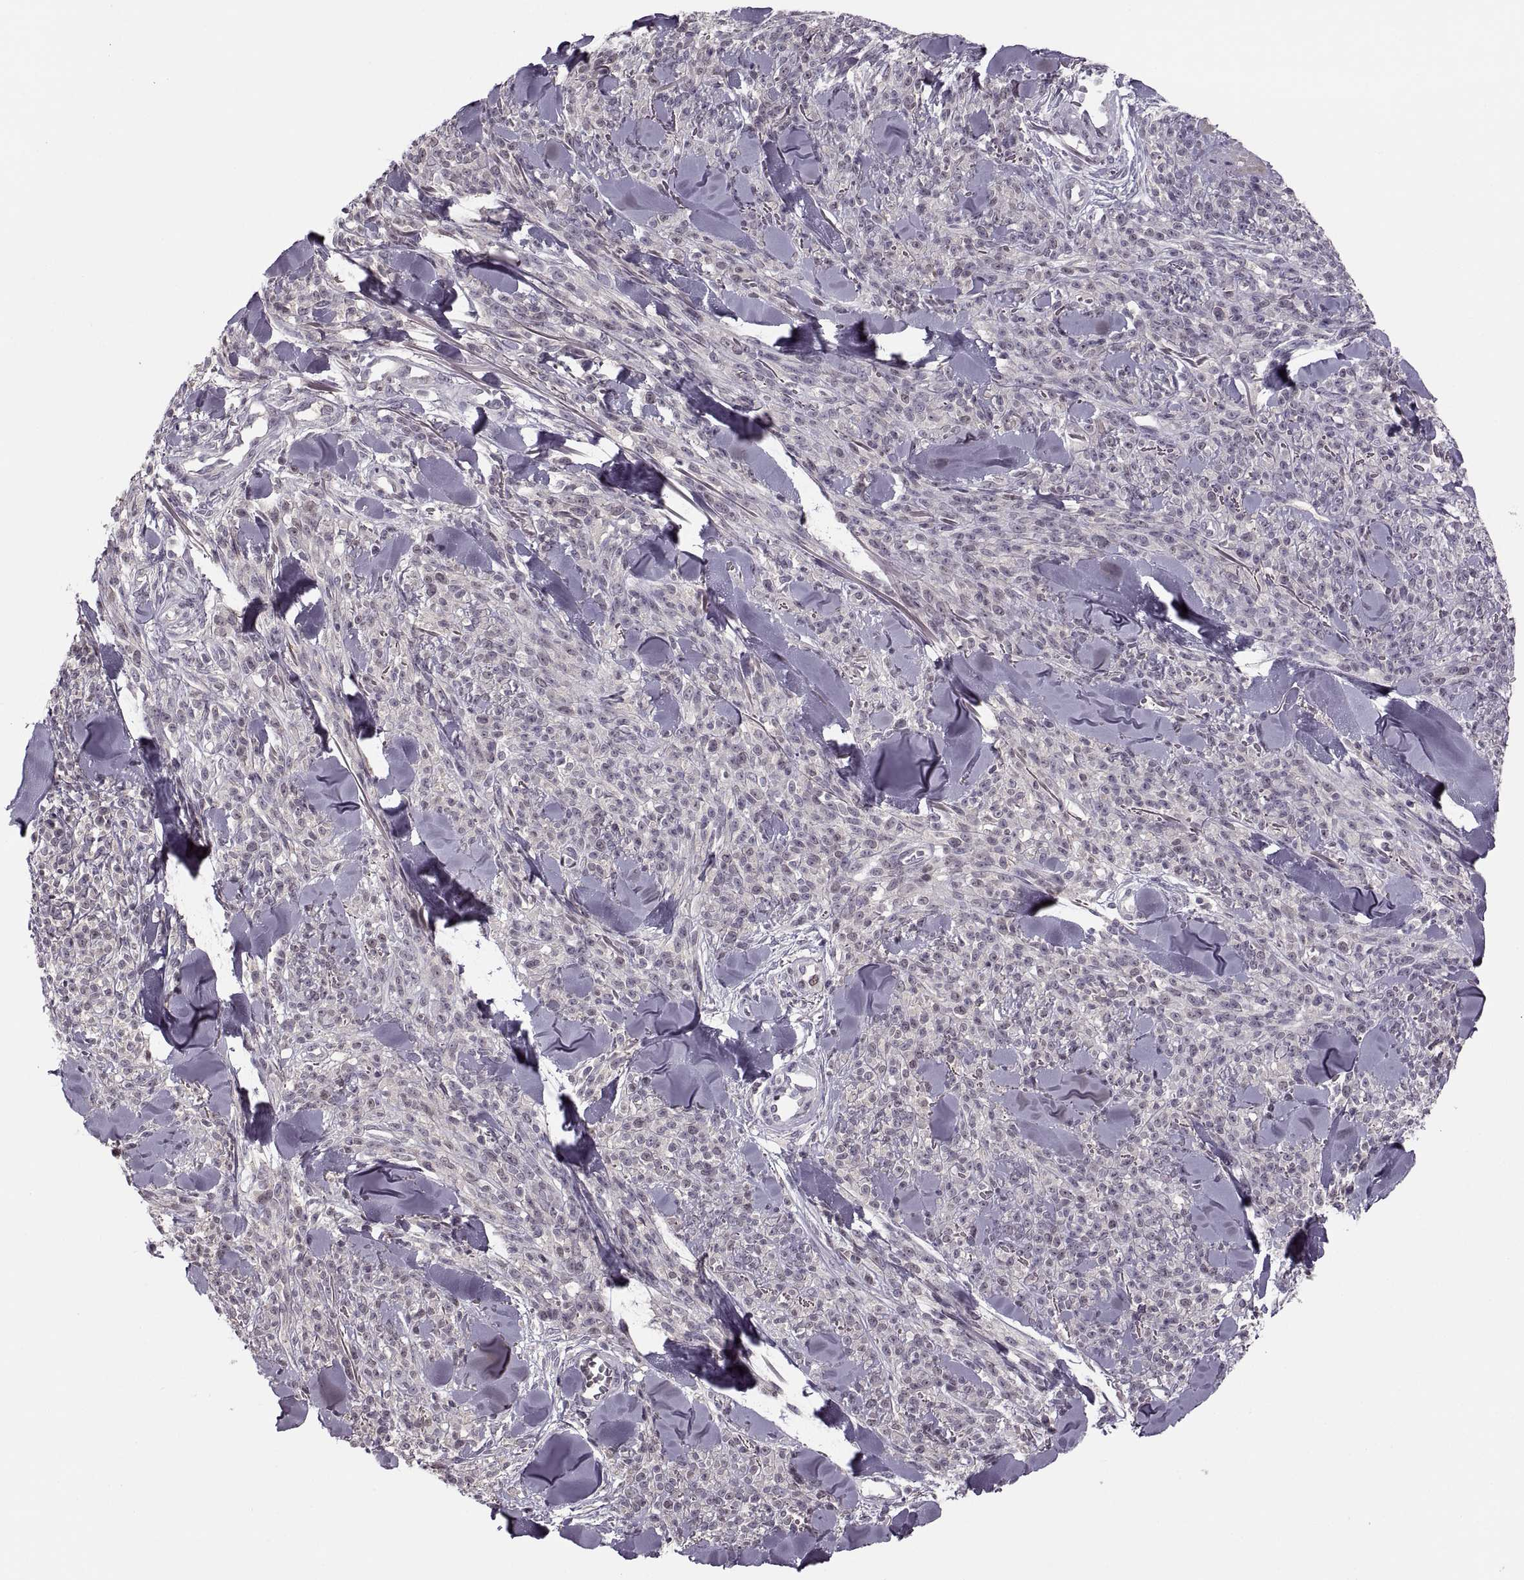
{"staining": {"intensity": "negative", "quantity": "none", "location": "none"}, "tissue": "melanoma", "cell_type": "Tumor cells", "image_type": "cancer", "snomed": [{"axis": "morphology", "description": "Malignant melanoma, NOS"}, {"axis": "topography", "description": "Skin"}, {"axis": "topography", "description": "Skin of trunk"}], "caption": "The photomicrograph demonstrates no staining of tumor cells in malignant melanoma. (DAB (3,3'-diaminobenzidine) IHC visualized using brightfield microscopy, high magnification).", "gene": "CACNA1F", "patient": {"sex": "male", "age": 74}}